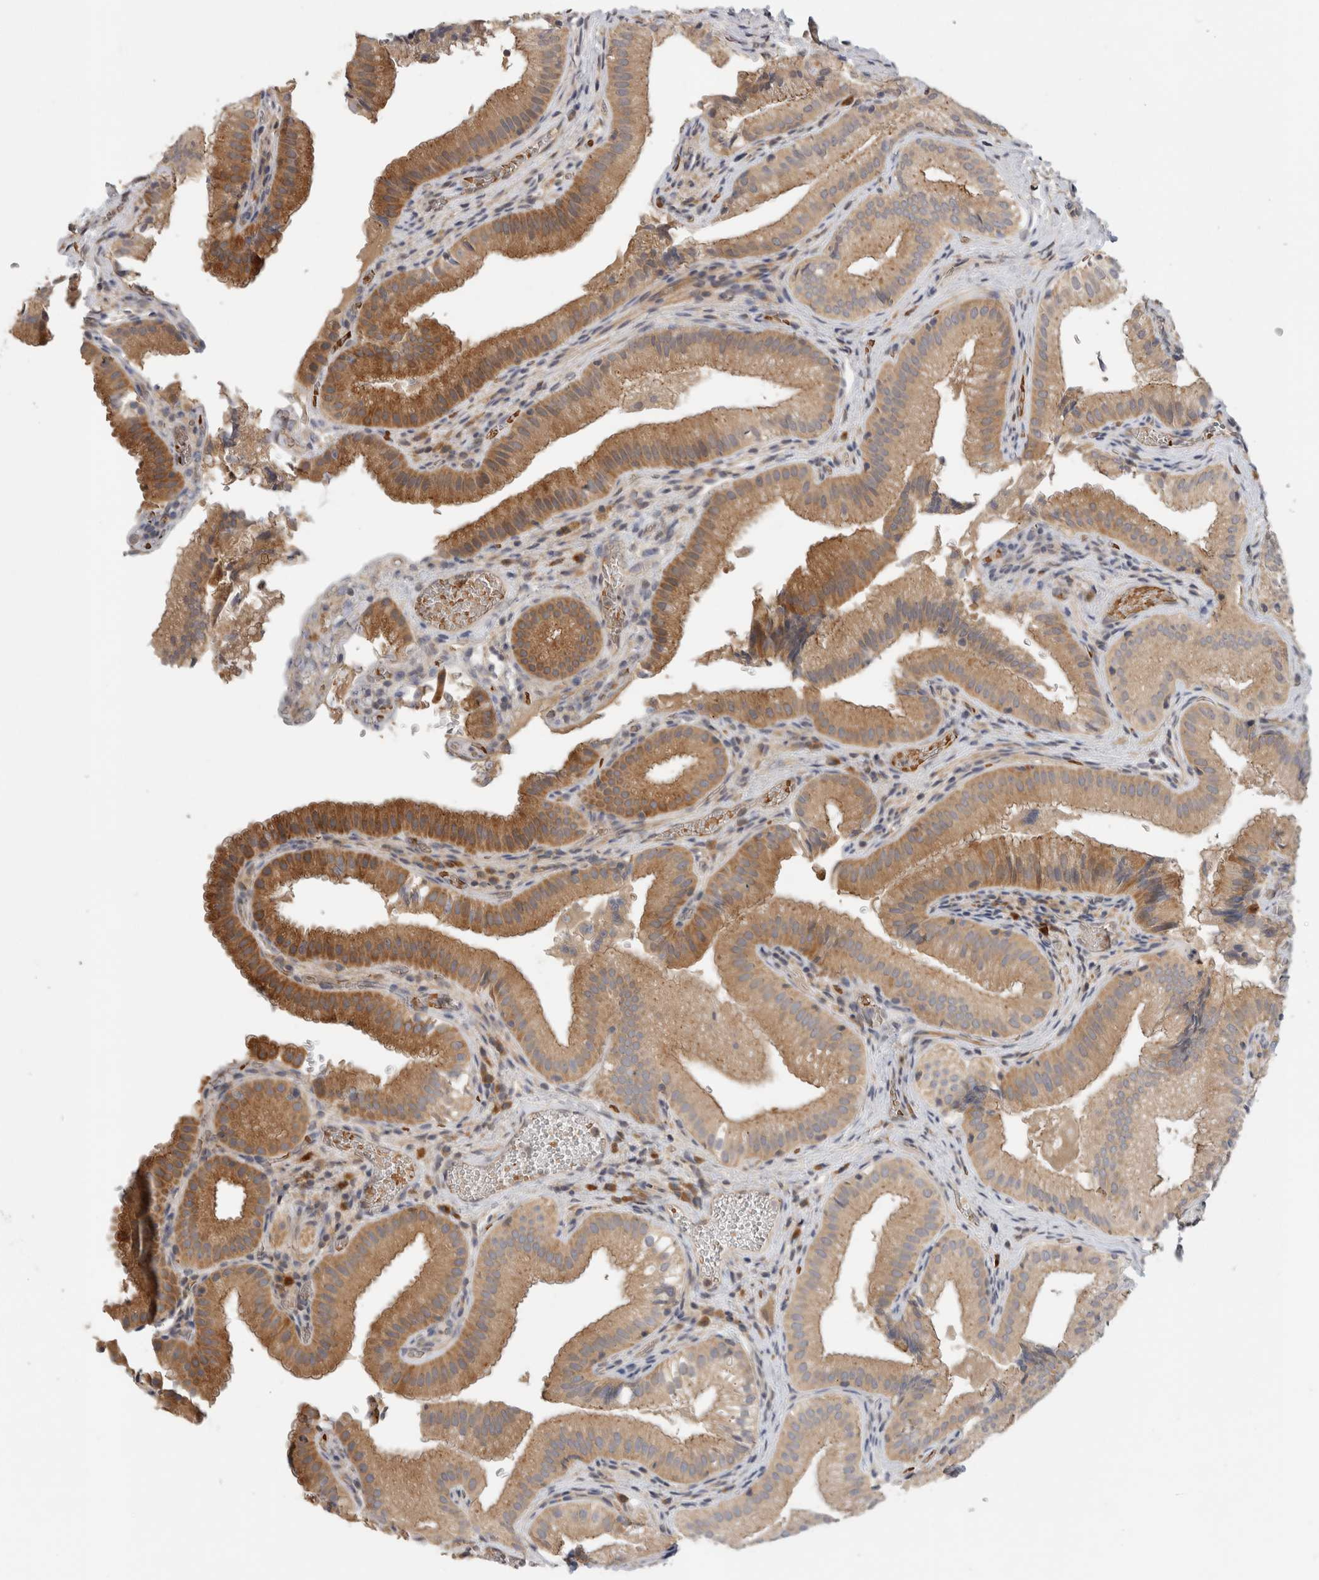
{"staining": {"intensity": "moderate", "quantity": ">75%", "location": "cytoplasmic/membranous"}, "tissue": "gallbladder", "cell_type": "Glandular cells", "image_type": "normal", "snomed": [{"axis": "morphology", "description": "Normal tissue, NOS"}, {"axis": "topography", "description": "Gallbladder"}], "caption": "Gallbladder was stained to show a protein in brown. There is medium levels of moderate cytoplasmic/membranous staining in approximately >75% of glandular cells. The staining was performed using DAB to visualize the protein expression in brown, while the nuclei were stained in blue with hematoxylin (Magnification: 20x).", "gene": "APOL2", "patient": {"sex": "female", "age": 30}}